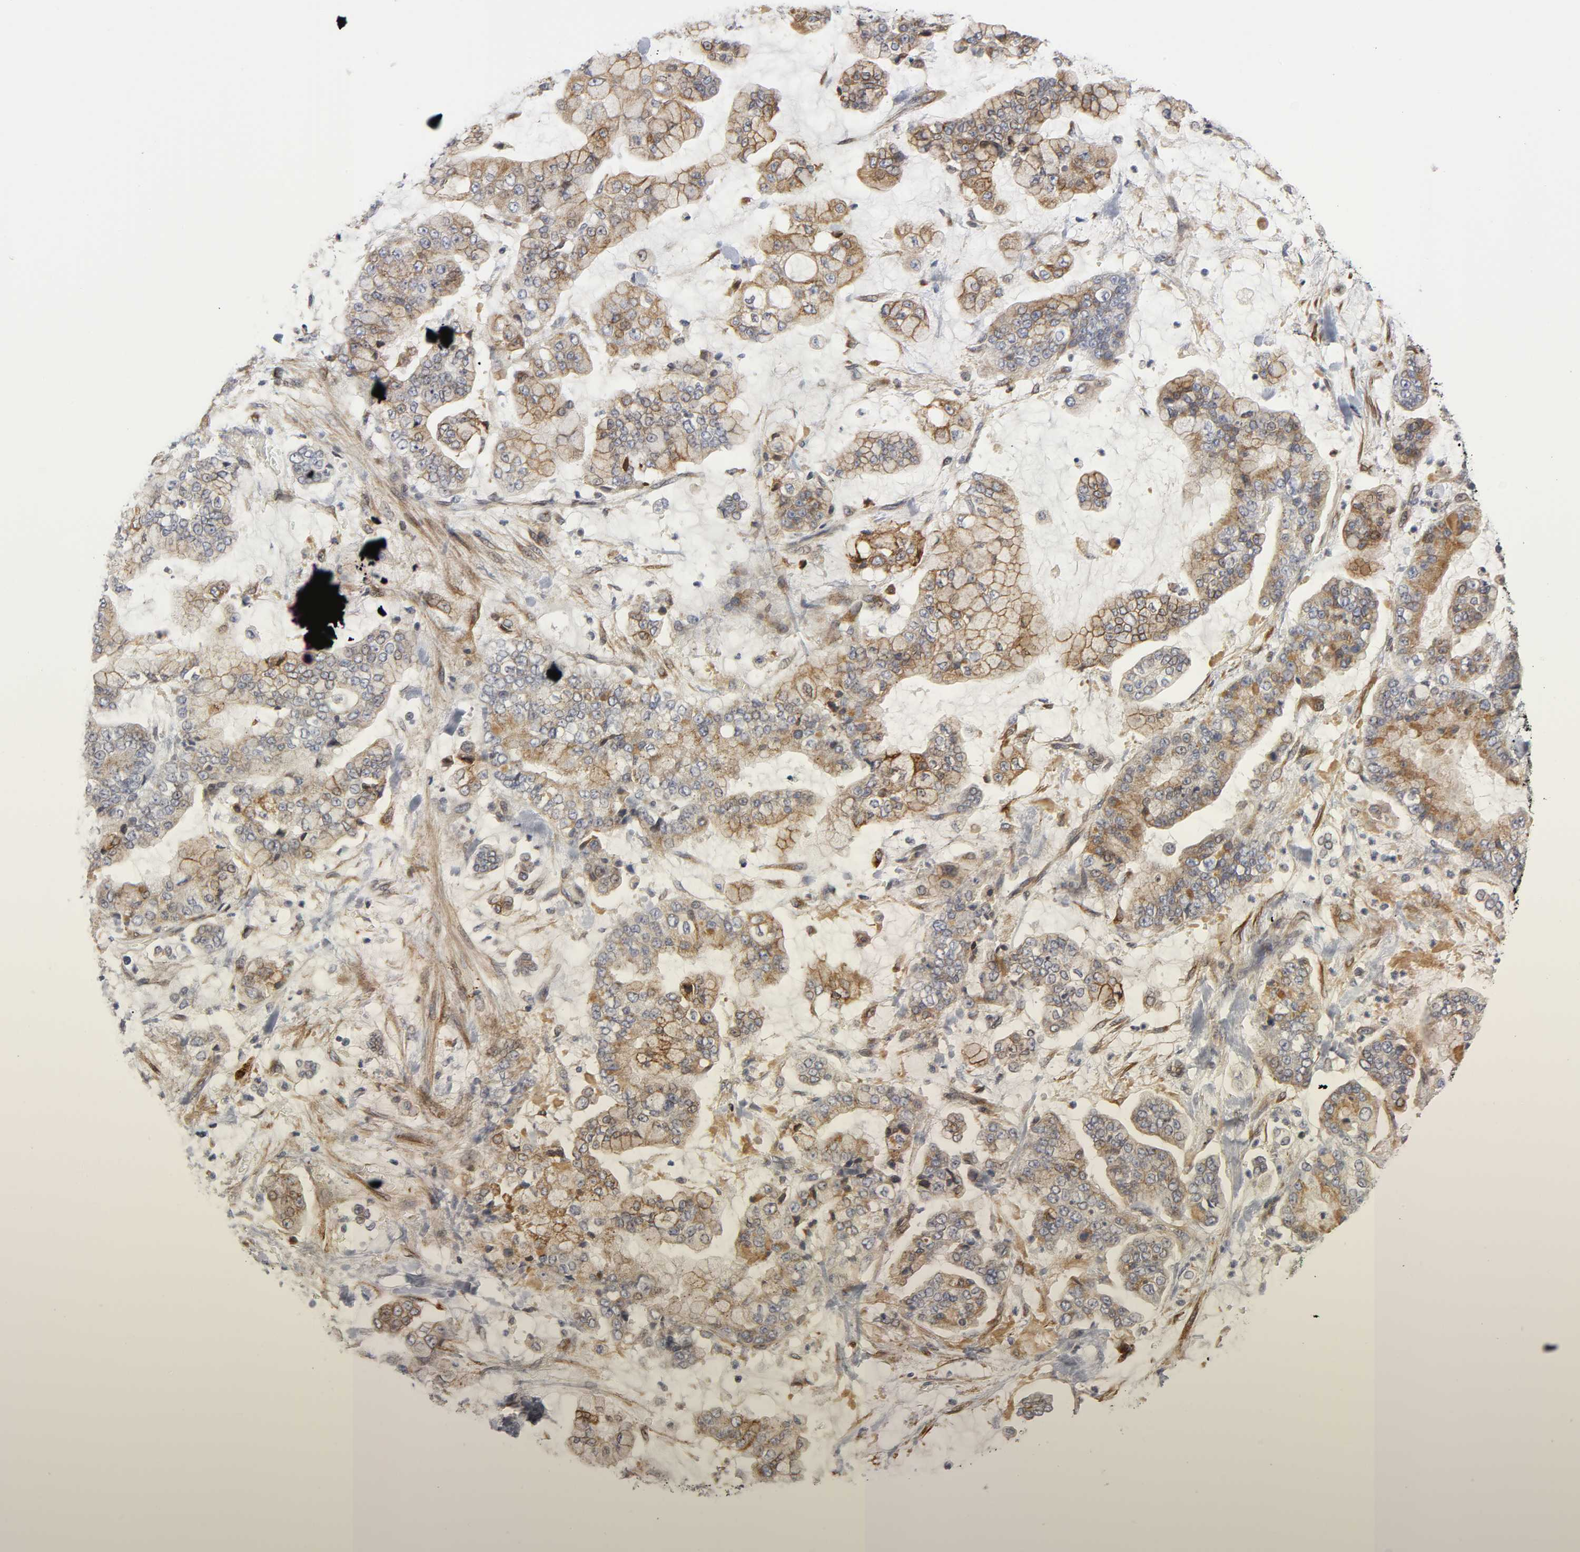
{"staining": {"intensity": "moderate", "quantity": "25%-75%", "location": "cytoplasmic/membranous"}, "tissue": "stomach cancer", "cell_type": "Tumor cells", "image_type": "cancer", "snomed": [{"axis": "morphology", "description": "Normal tissue, NOS"}, {"axis": "morphology", "description": "Adenocarcinoma, NOS"}, {"axis": "topography", "description": "Stomach, upper"}, {"axis": "topography", "description": "Stomach"}], "caption": "Brown immunohistochemical staining in stomach cancer (adenocarcinoma) displays moderate cytoplasmic/membranous expression in about 25%-75% of tumor cells.", "gene": "ASB6", "patient": {"sex": "male", "age": 76}}